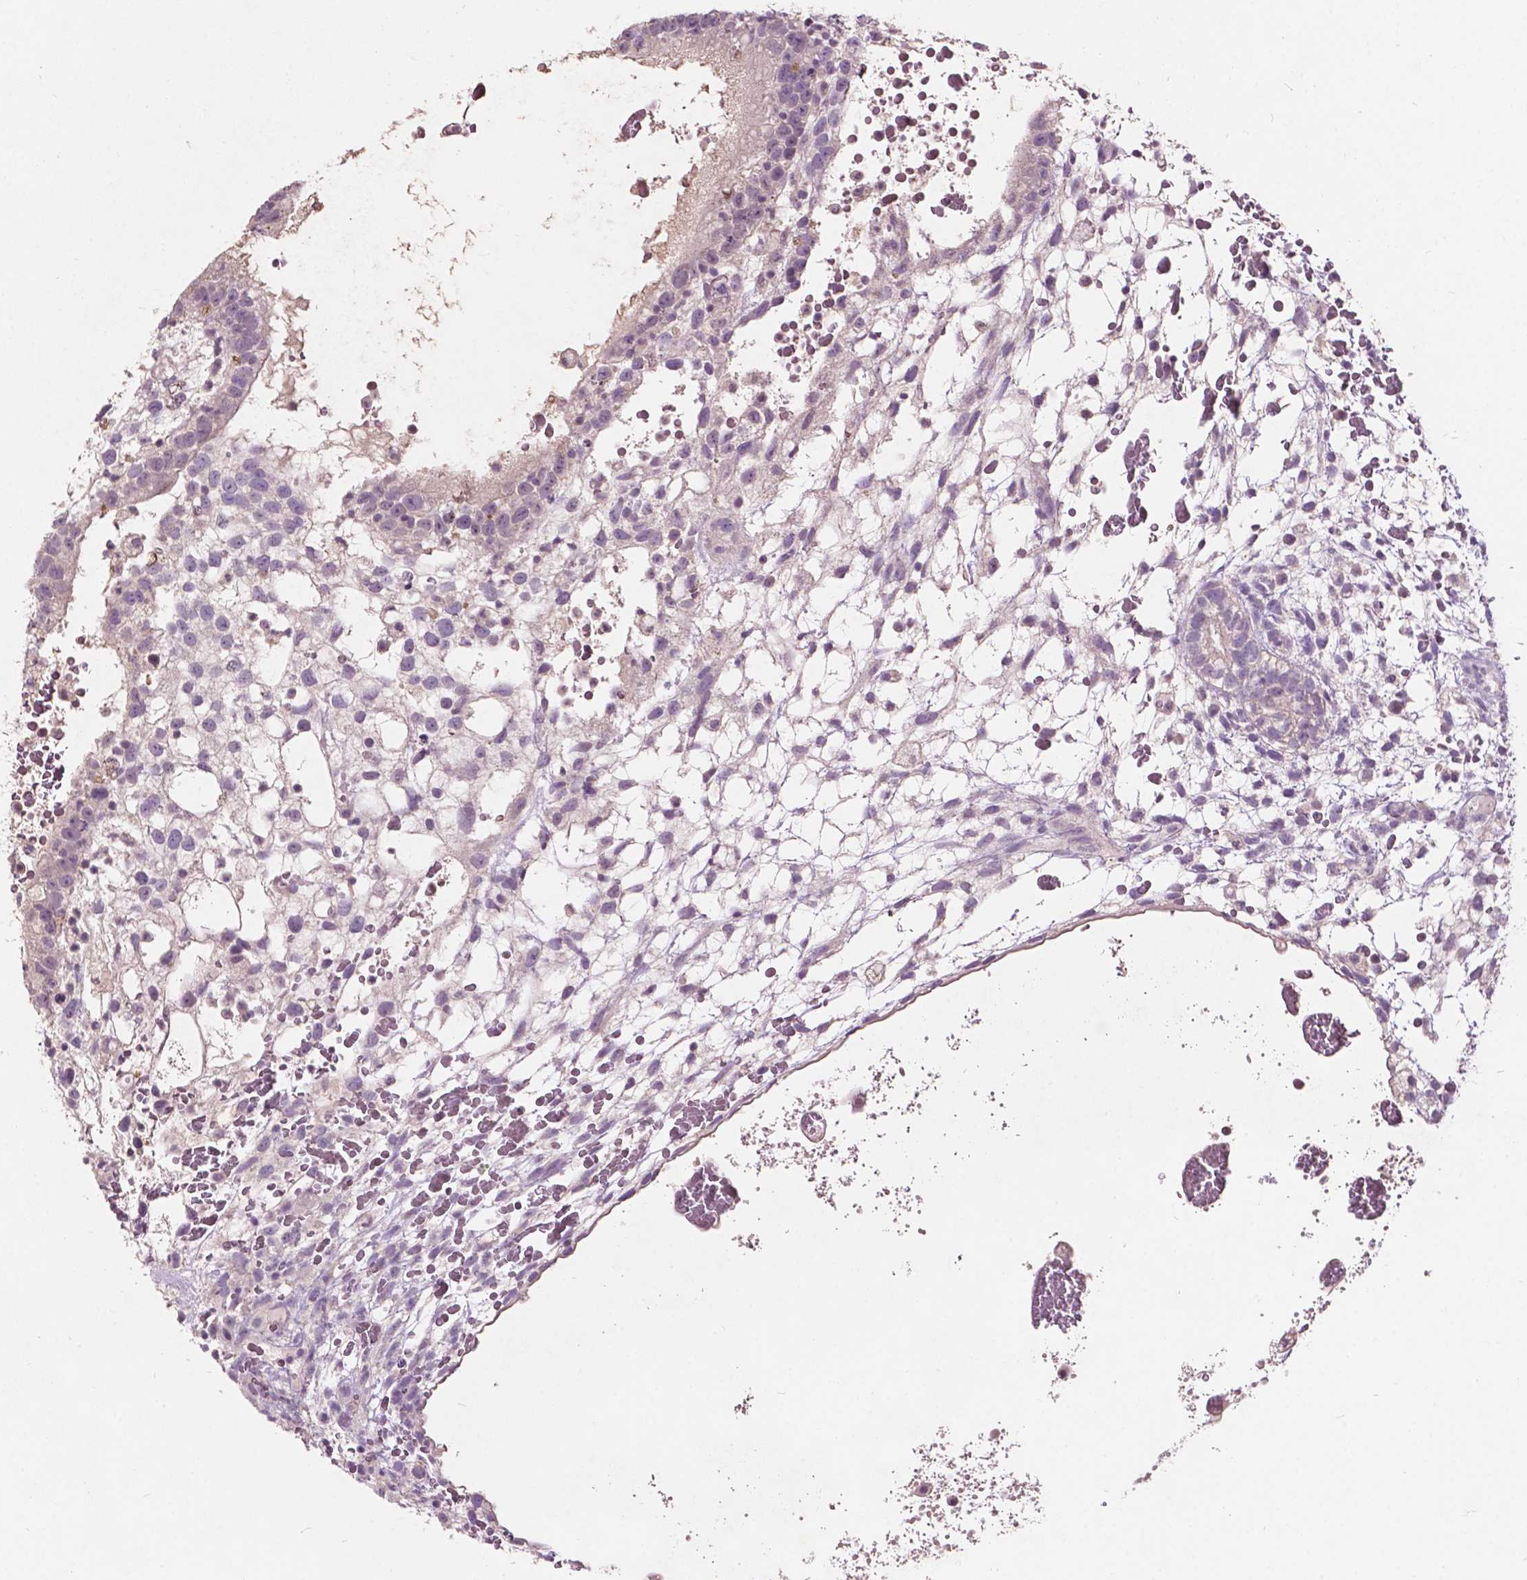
{"staining": {"intensity": "negative", "quantity": "none", "location": "none"}, "tissue": "testis cancer", "cell_type": "Tumor cells", "image_type": "cancer", "snomed": [{"axis": "morphology", "description": "Normal tissue, NOS"}, {"axis": "morphology", "description": "Carcinoma, Embryonal, NOS"}, {"axis": "topography", "description": "Testis"}], "caption": "Embryonal carcinoma (testis) was stained to show a protein in brown. There is no significant staining in tumor cells.", "gene": "TM6SF2", "patient": {"sex": "male", "age": 32}}